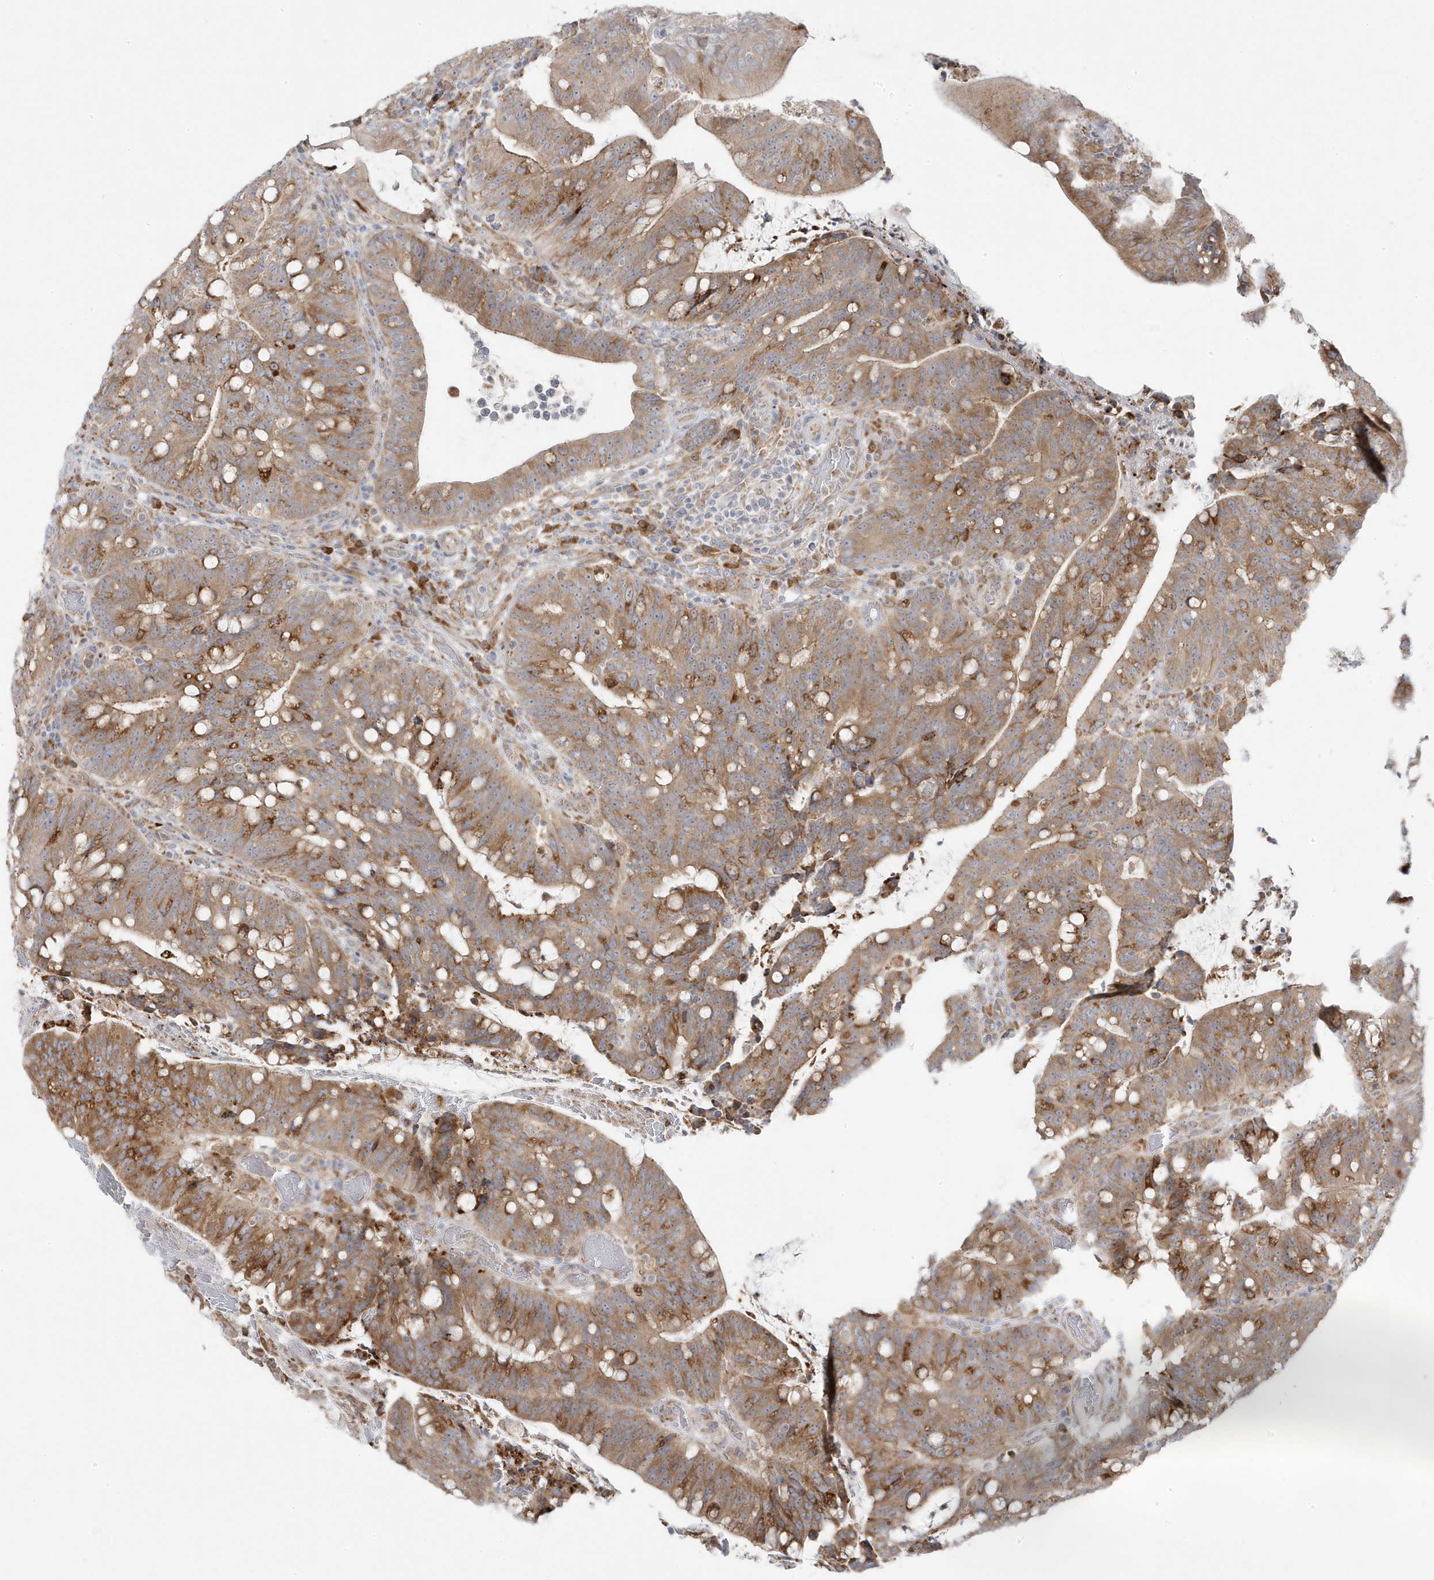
{"staining": {"intensity": "moderate", "quantity": ">75%", "location": "cytoplasmic/membranous"}, "tissue": "colorectal cancer", "cell_type": "Tumor cells", "image_type": "cancer", "snomed": [{"axis": "morphology", "description": "Adenocarcinoma, NOS"}, {"axis": "topography", "description": "Colon"}], "caption": "Approximately >75% of tumor cells in adenocarcinoma (colorectal) exhibit moderate cytoplasmic/membranous protein positivity as visualized by brown immunohistochemical staining.", "gene": "ZNF654", "patient": {"sex": "female", "age": 66}}